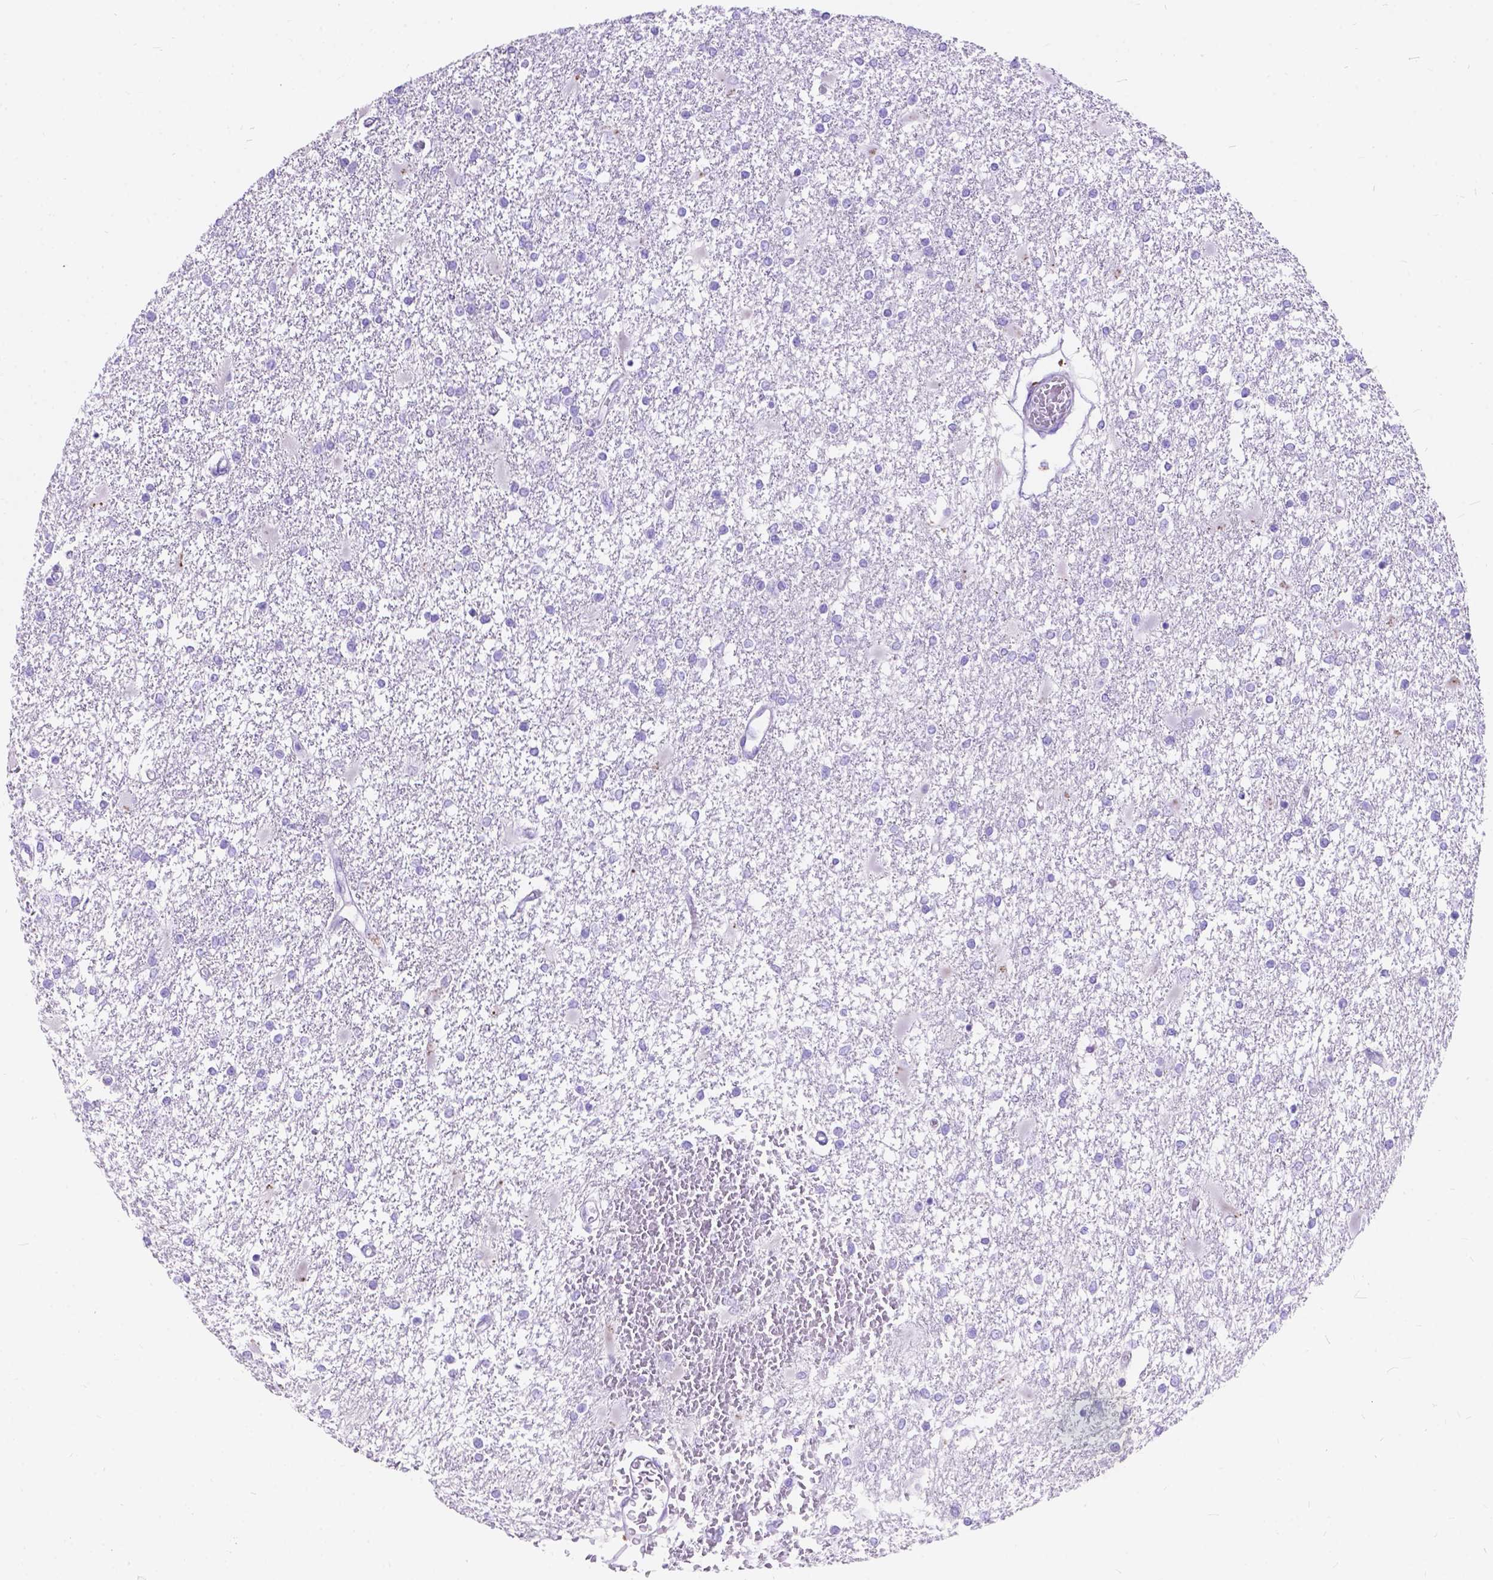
{"staining": {"intensity": "negative", "quantity": "none", "location": "none"}, "tissue": "glioma", "cell_type": "Tumor cells", "image_type": "cancer", "snomed": [{"axis": "morphology", "description": "Glioma, malignant, High grade"}, {"axis": "topography", "description": "Cerebral cortex"}], "caption": "Human glioma stained for a protein using immunohistochemistry (IHC) reveals no expression in tumor cells.", "gene": "KLHL10", "patient": {"sex": "male", "age": 79}}